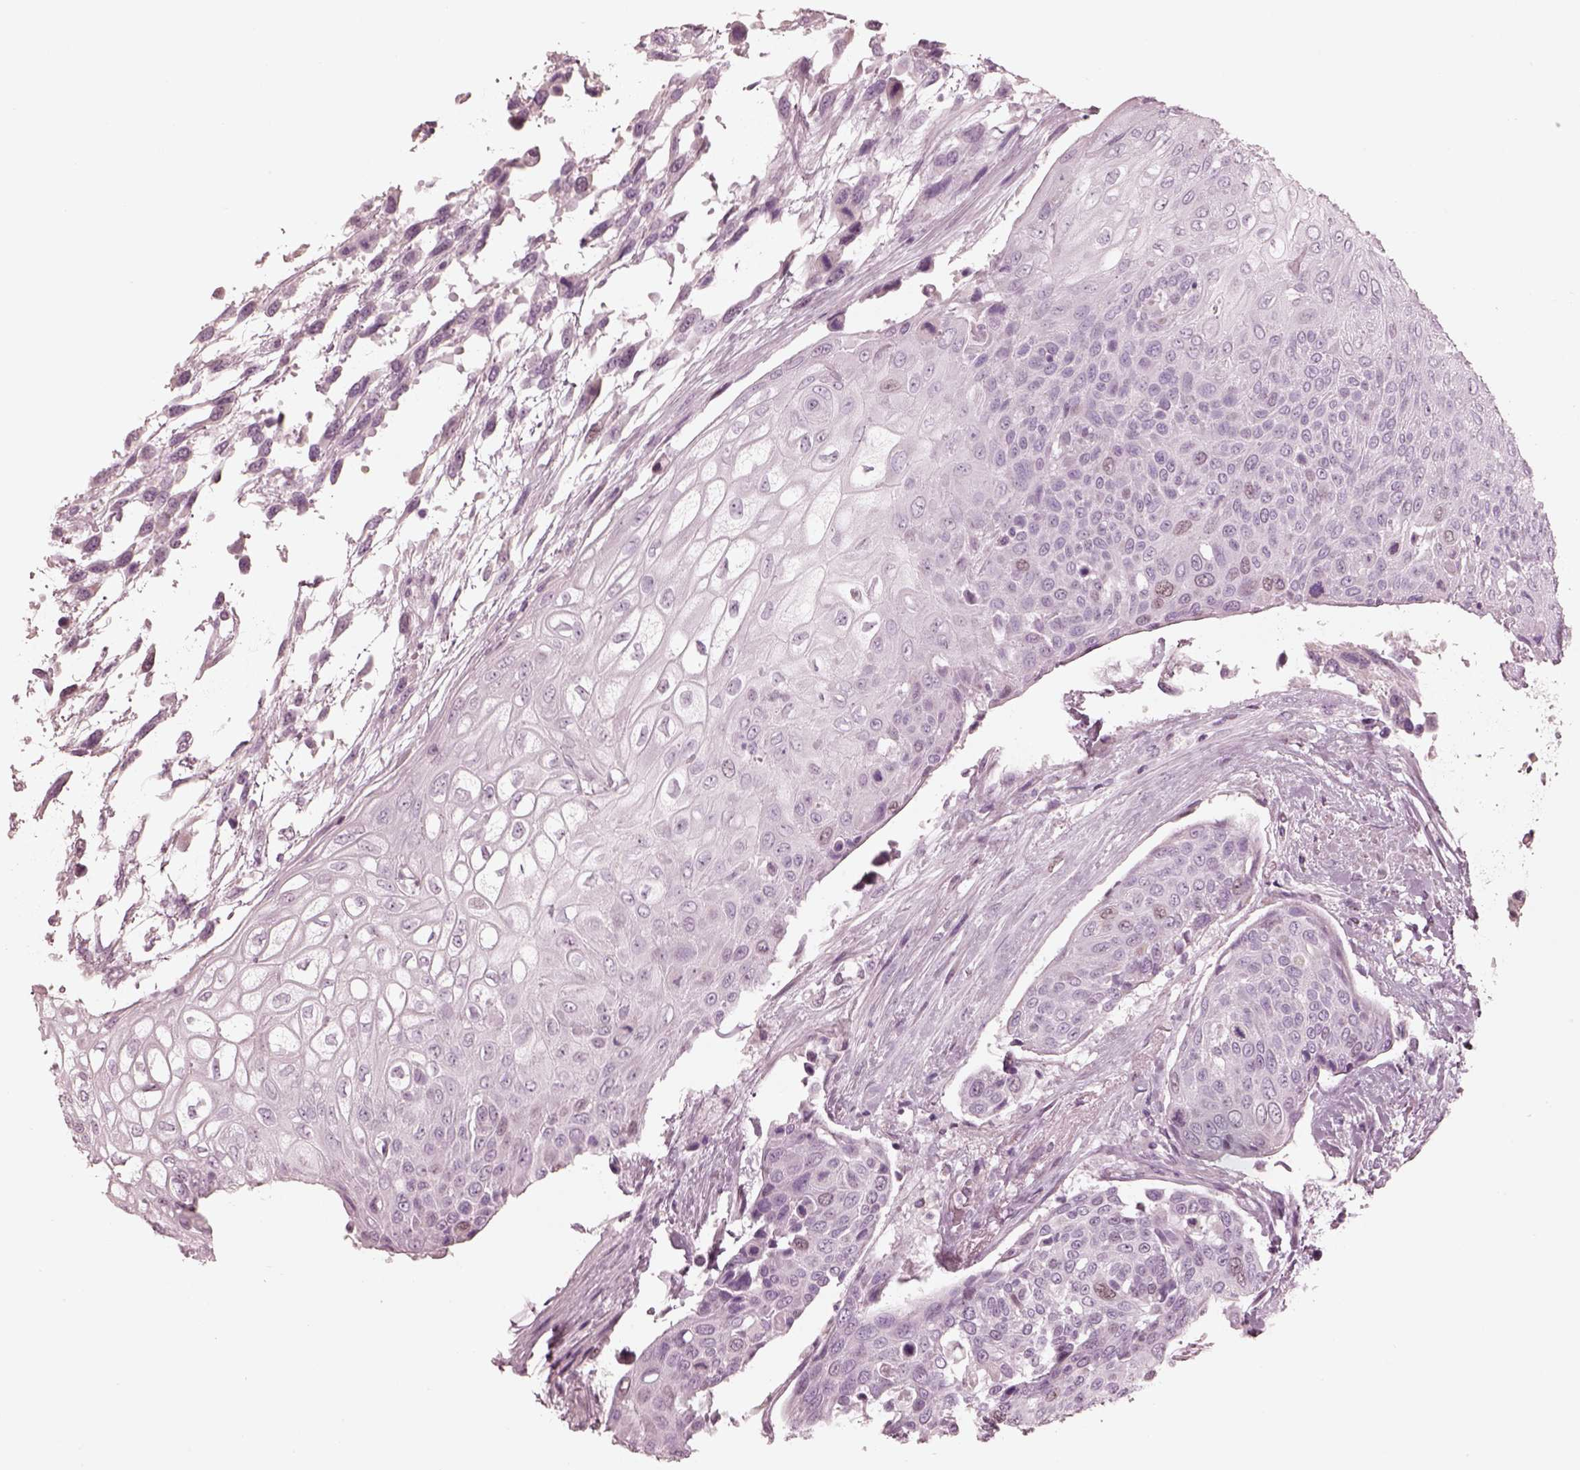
{"staining": {"intensity": "negative", "quantity": "none", "location": "none"}, "tissue": "urothelial cancer", "cell_type": "Tumor cells", "image_type": "cancer", "snomed": [{"axis": "morphology", "description": "Urothelial carcinoma, High grade"}, {"axis": "topography", "description": "Urinary bladder"}], "caption": "Human urothelial carcinoma (high-grade) stained for a protein using immunohistochemistry (IHC) exhibits no expression in tumor cells.", "gene": "KRTAP24-1", "patient": {"sex": "female", "age": 70}}